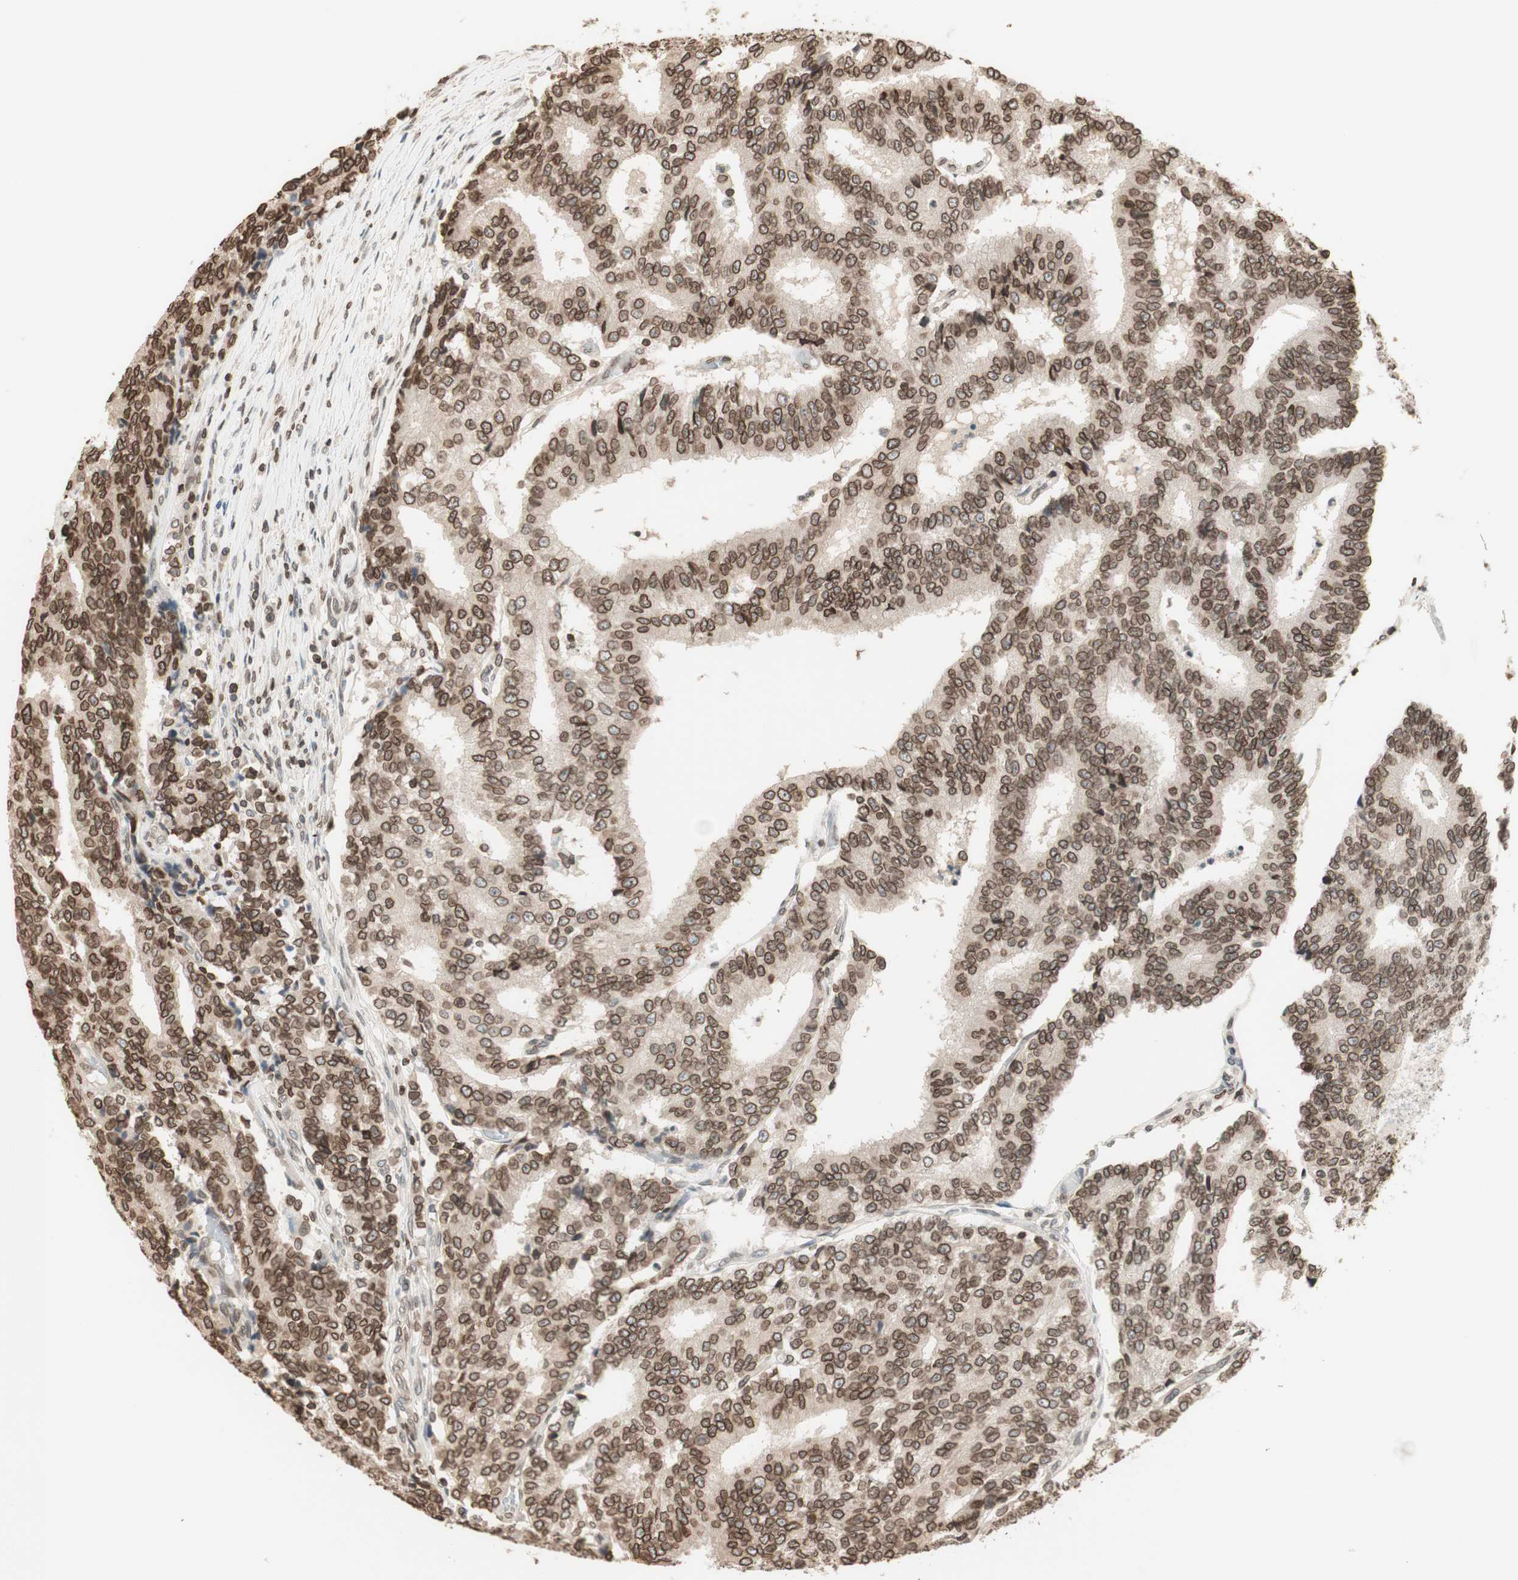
{"staining": {"intensity": "moderate", "quantity": ">75%", "location": "cytoplasmic/membranous,nuclear"}, "tissue": "prostate cancer", "cell_type": "Tumor cells", "image_type": "cancer", "snomed": [{"axis": "morphology", "description": "Normal tissue, NOS"}, {"axis": "morphology", "description": "Adenocarcinoma, High grade"}, {"axis": "topography", "description": "Prostate"}, {"axis": "topography", "description": "Seminal veicle"}], "caption": "Prostate high-grade adenocarcinoma stained with DAB IHC demonstrates medium levels of moderate cytoplasmic/membranous and nuclear positivity in approximately >75% of tumor cells.", "gene": "TMPO", "patient": {"sex": "male", "age": 55}}